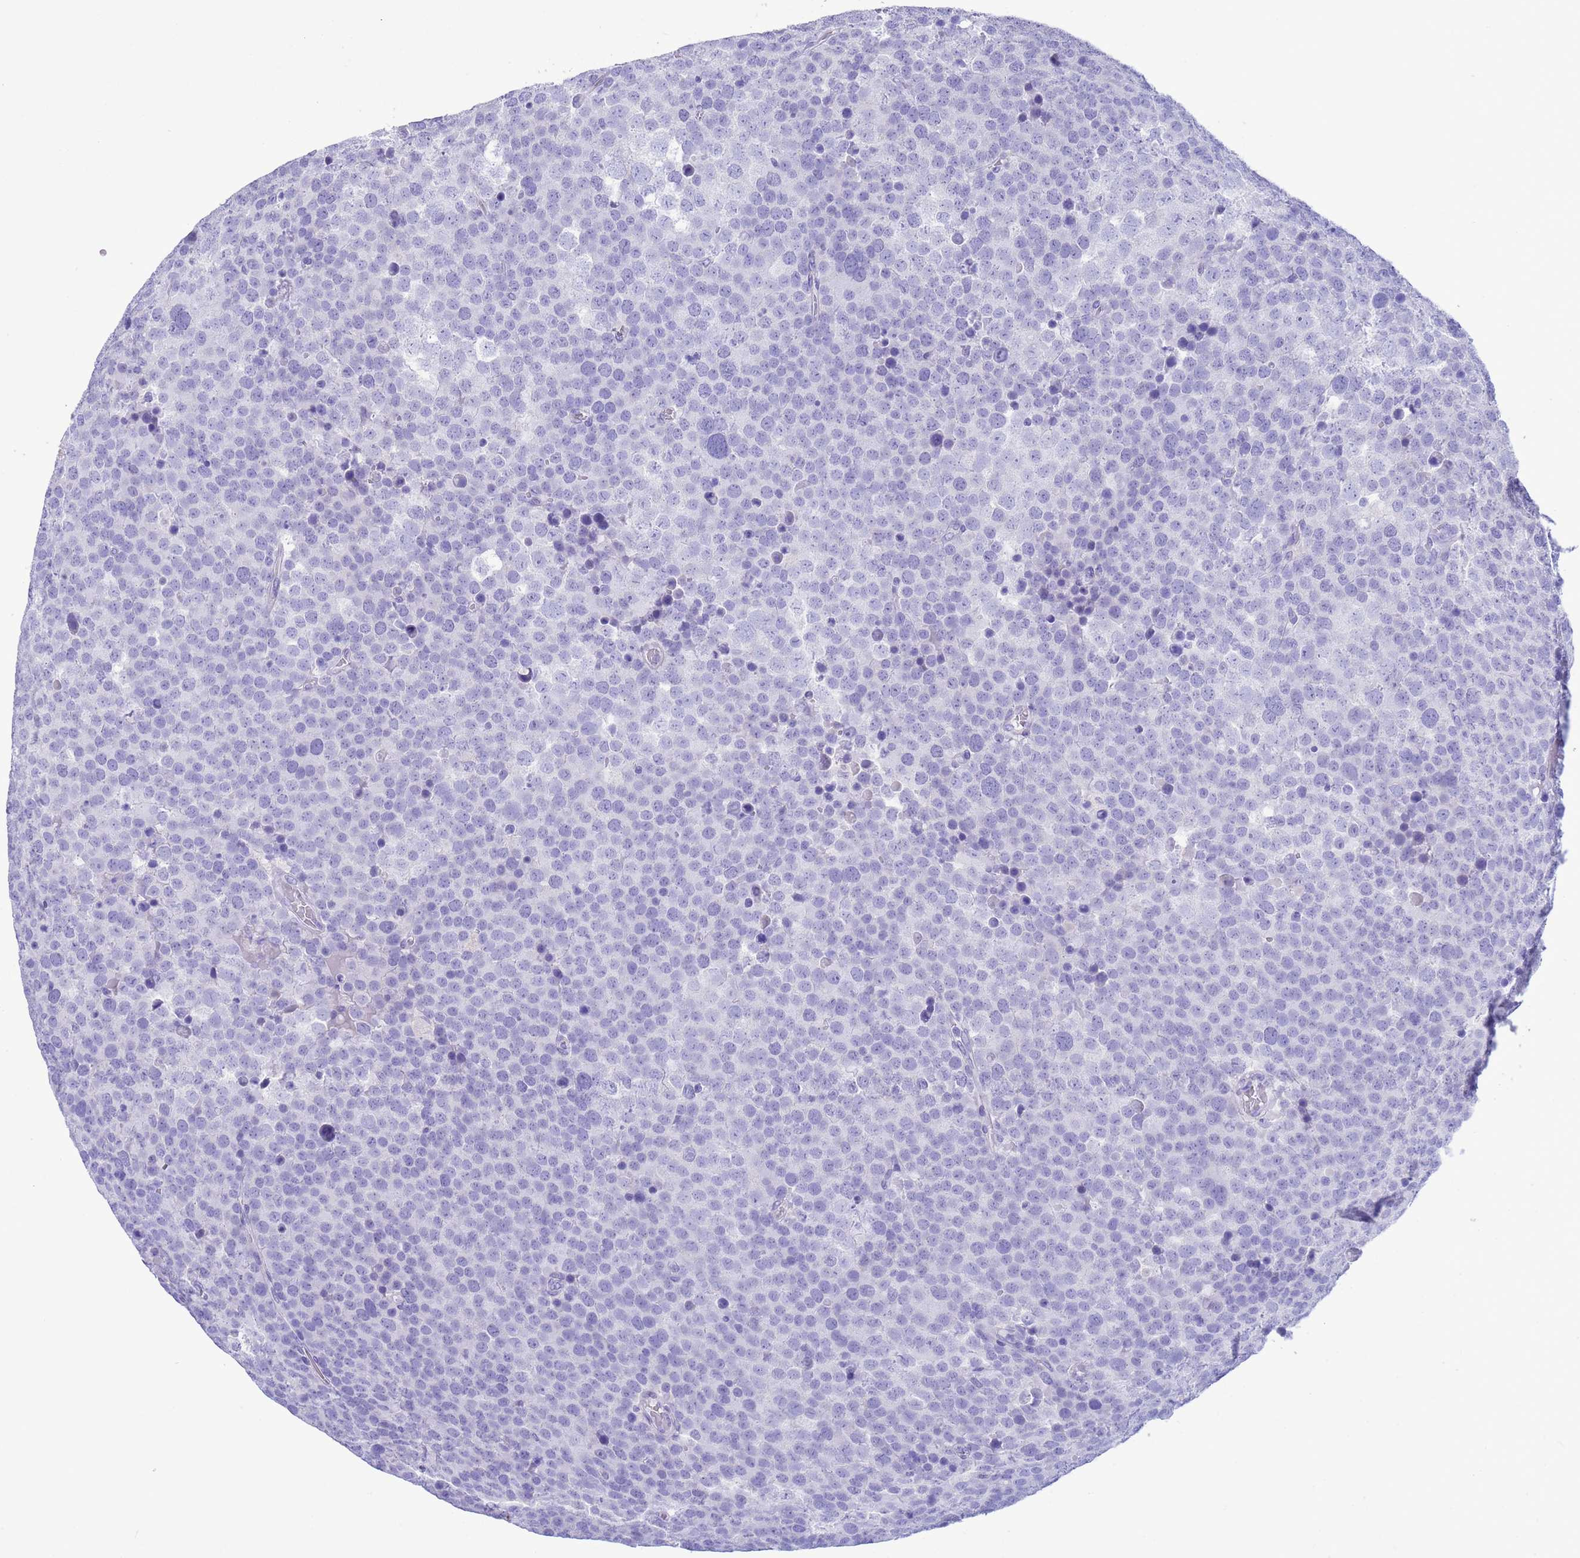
{"staining": {"intensity": "negative", "quantity": "none", "location": "none"}, "tissue": "testis cancer", "cell_type": "Tumor cells", "image_type": "cancer", "snomed": [{"axis": "morphology", "description": "Seminoma, NOS"}, {"axis": "topography", "description": "Testis"}], "caption": "A high-resolution image shows immunohistochemistry (IHC) staining of testis seminoma, which demonstrates no significant positivity in tumor cells.", "gene": "GSTM1", "patient": {"sex": "male", "age": 71}}